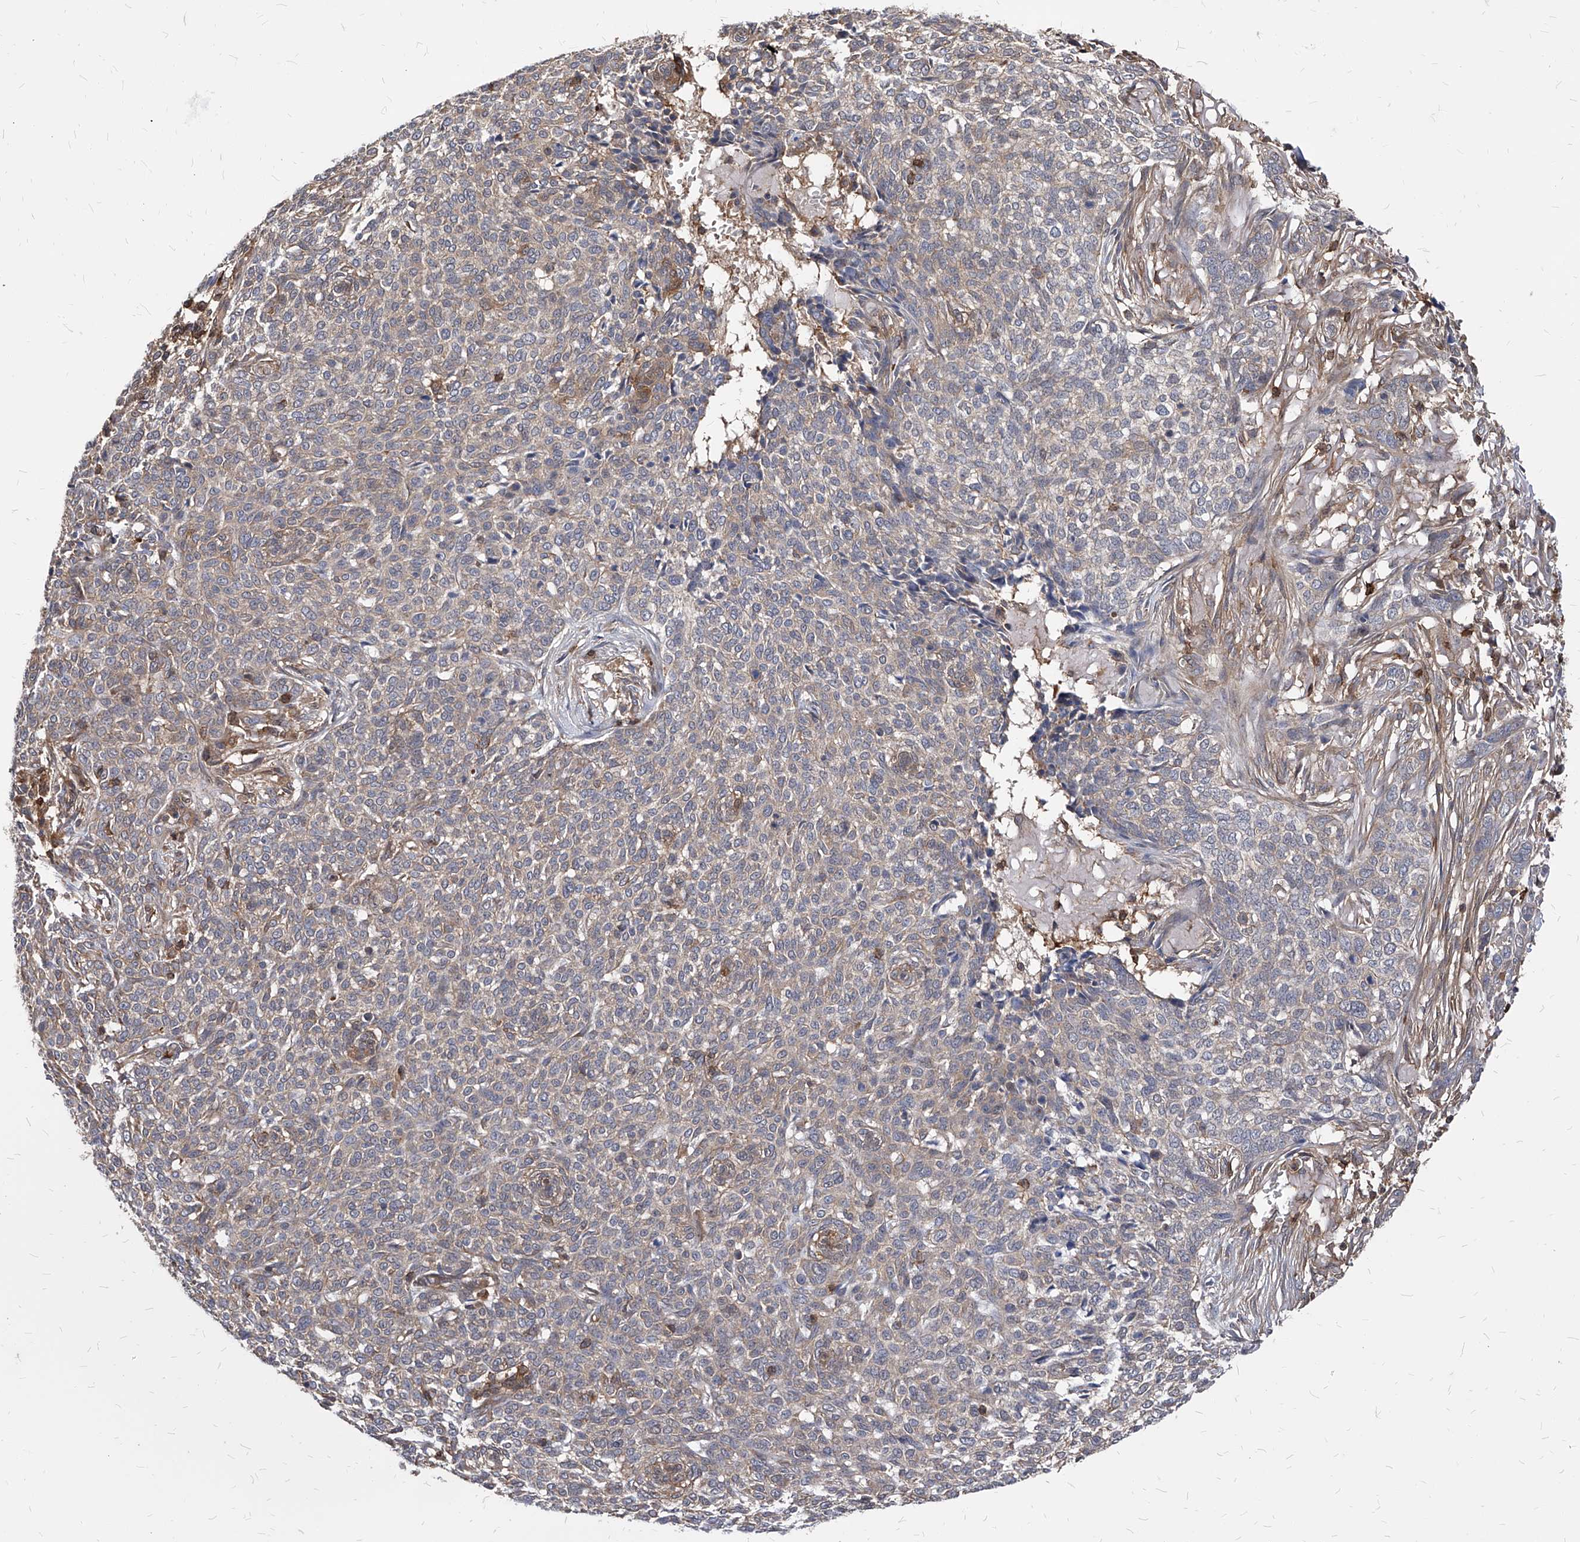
{"staining": {"intensity": "negative", "quantity": "none", "location": "none"}, "tissue": "skin cancer", "cell_type": "Tumor cells", "image_type": "cancer", "snomed": [{"axis": "morphology", "description": "Basal cell carcinoma"}, {"axis": "topography", "description": "Skin"}], "caption": "Tumor cells are negative for protein expression in human skin basal cell carcinoma.", "gene": "ABRACL", "patient": {"sex": "male", "age": 85}}